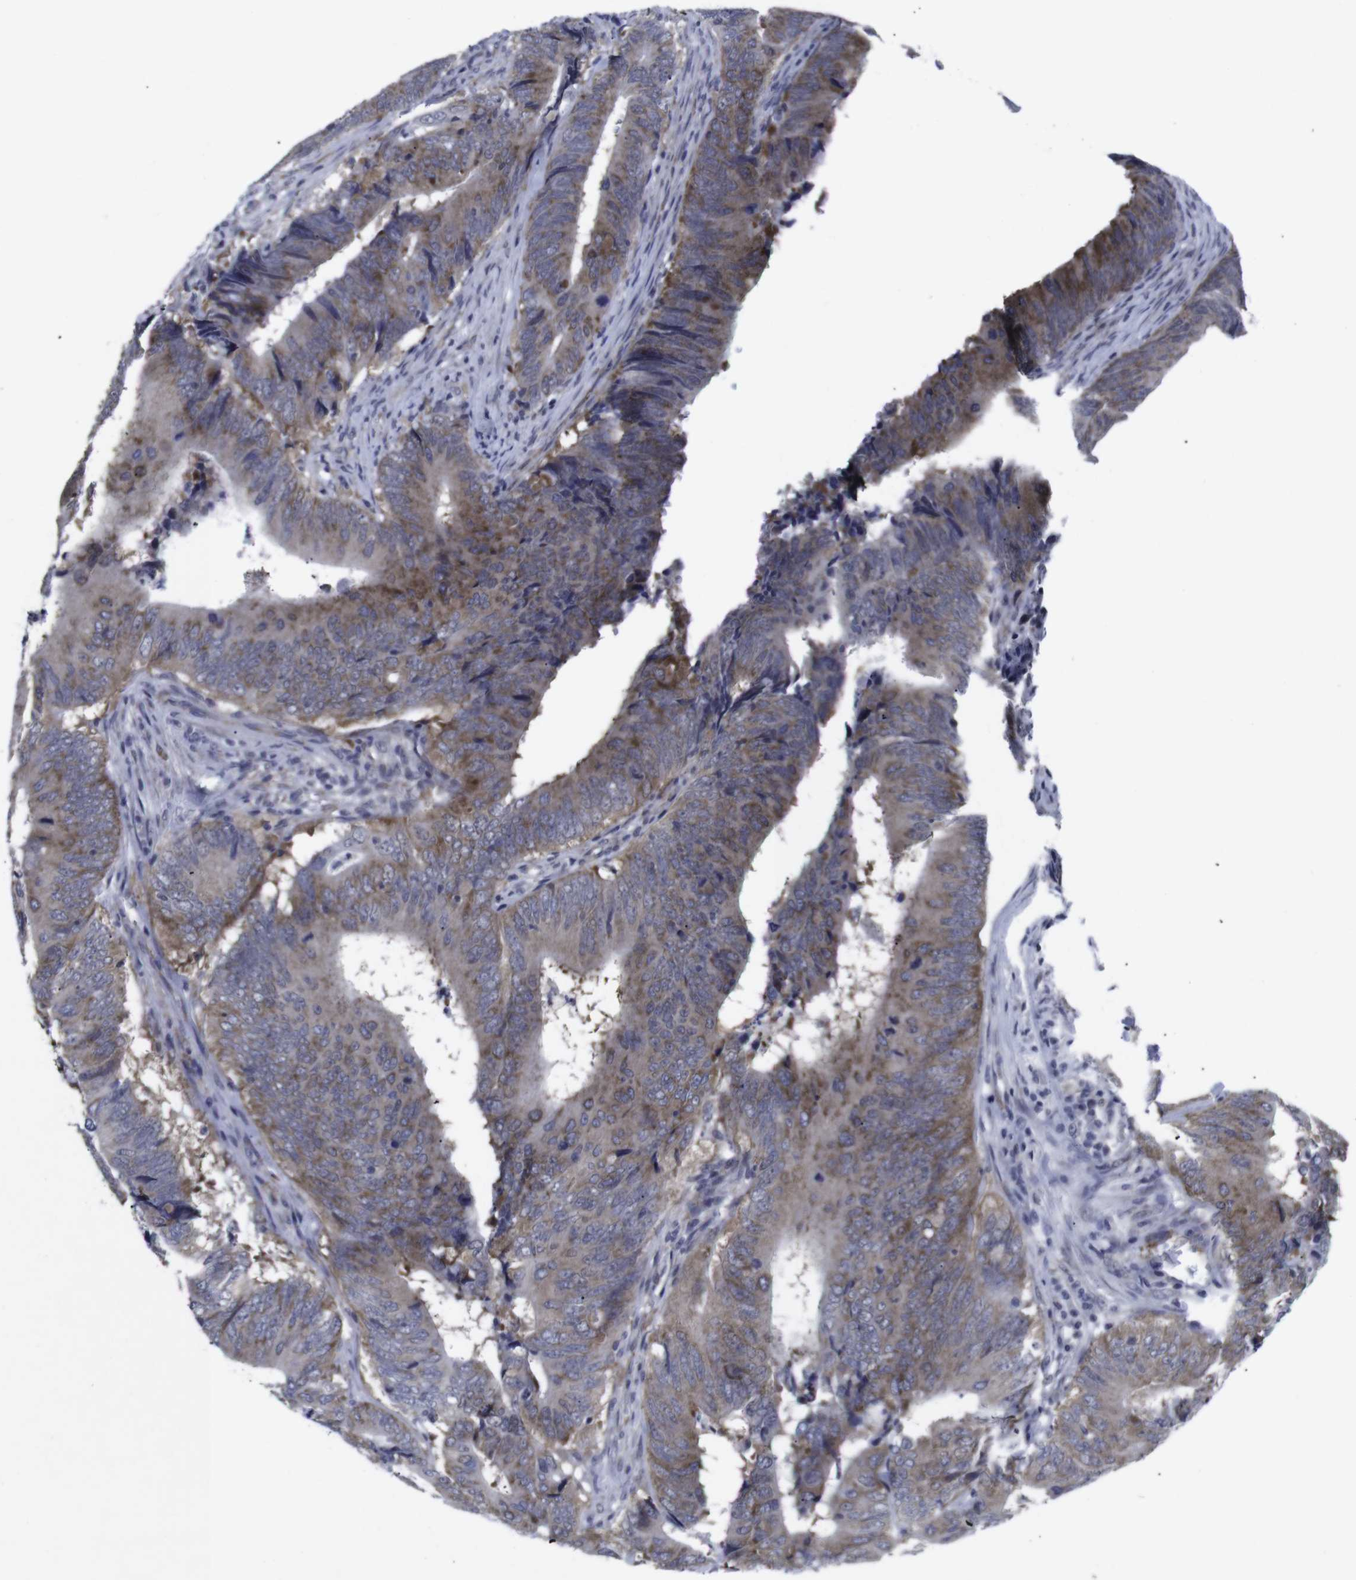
{"staining": {"intensity": "moderate", "quantity": ">75%", "location": "cytoplasmic/membranous"}, "tissue": "colorectal cancer", "cell_type": "Tumor cells", "image_type": "cancer", "snomed": [{"axis": "morphology", "description": "Normal tissue, NOS"}, {"axis": "morphology", "description": "Adenocarcinoma, NOS"}, {"axis": "topography", "description": "Colon"}], "caption": "The photomicrograph displays immunohistochemical staining of adenocarcinoma (colorectal). There is moderate cytoplasmic/membranous expression is appreciated in about >75% of tumor cells.", "gene": "GEMIN2", "patient": {"sex": "male", "age": 56}}